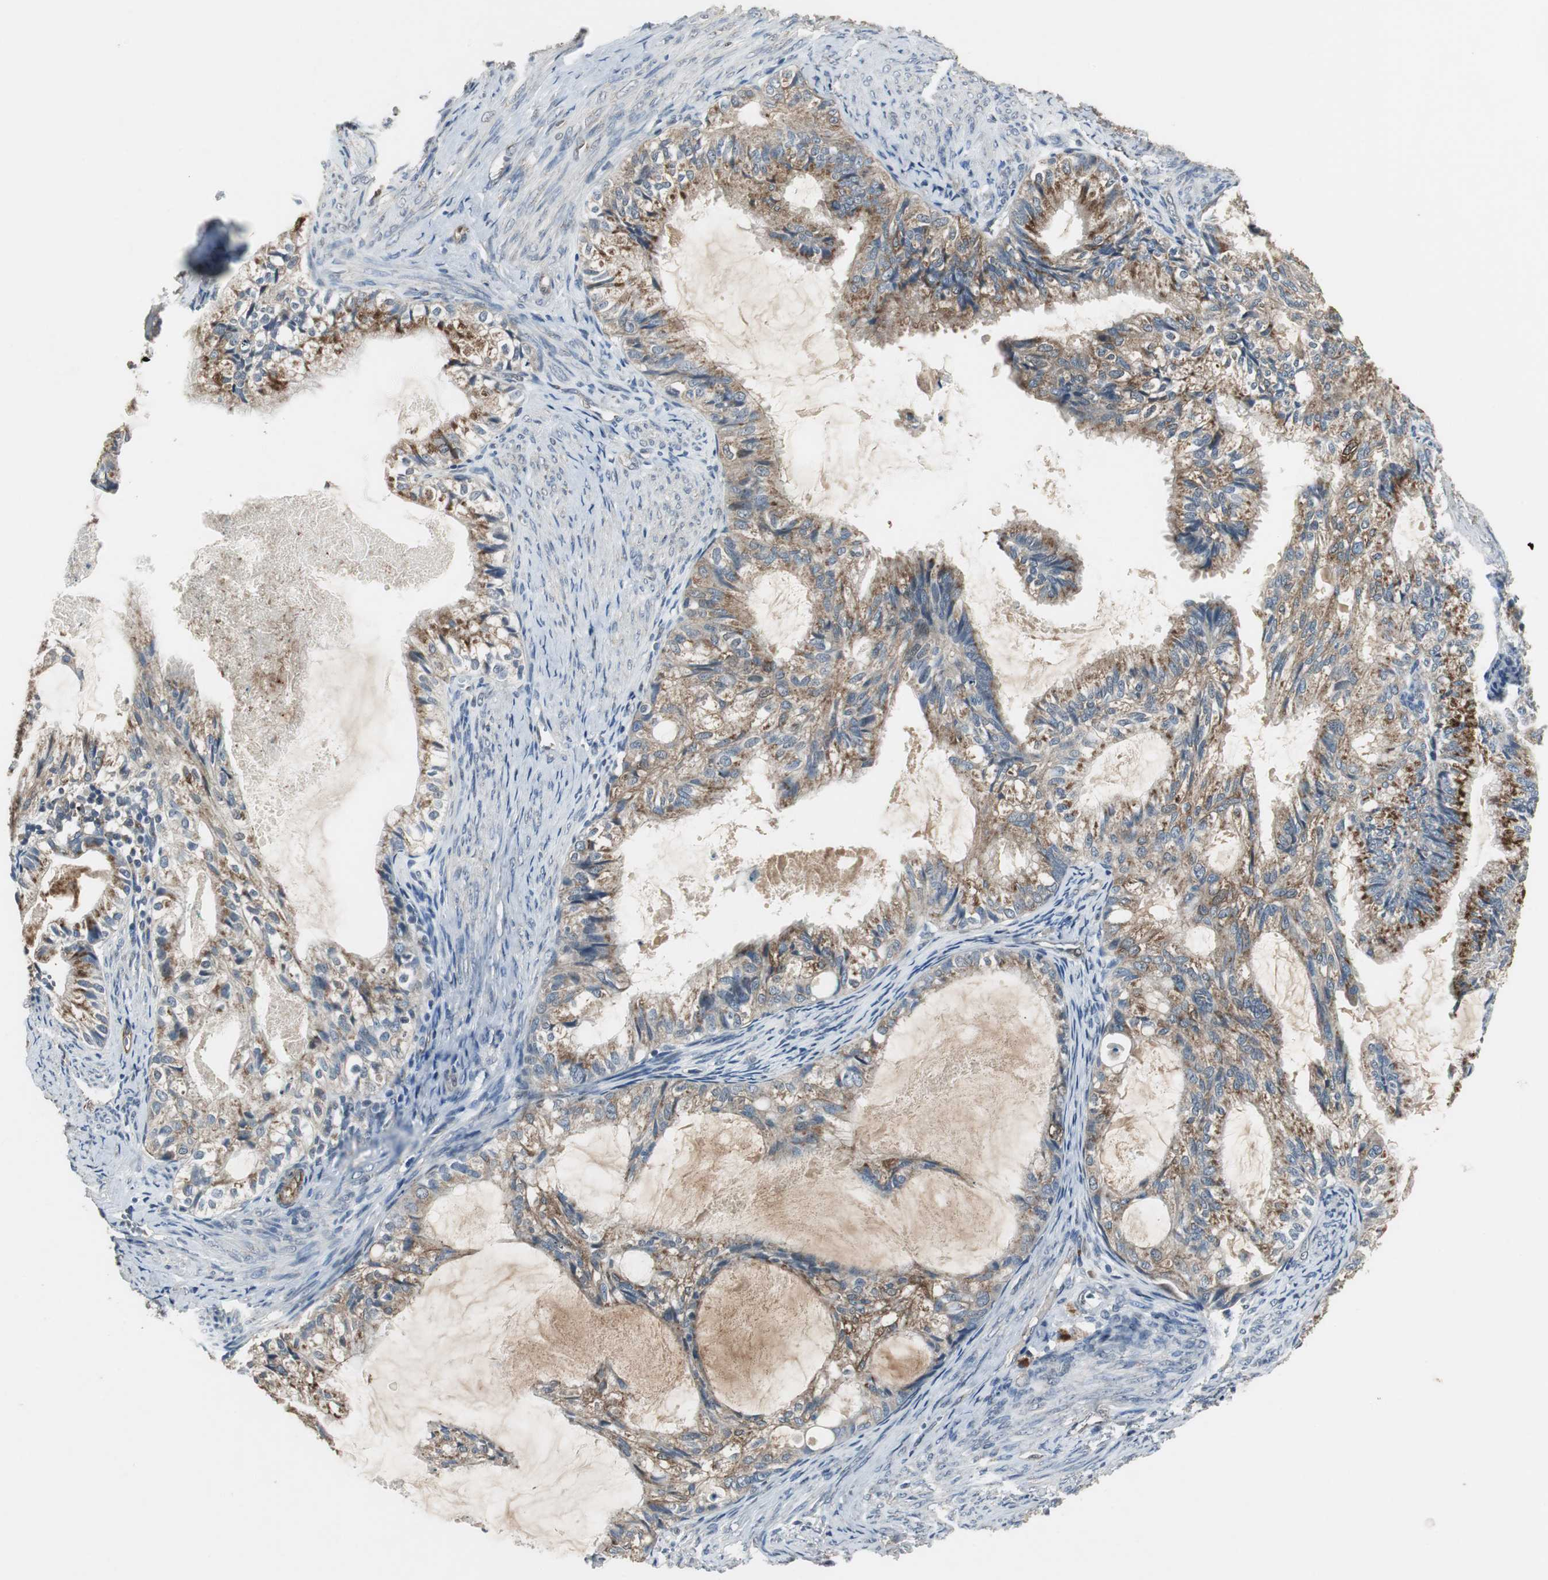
{"staining": {"intensity": "moderate", "quantity": ">75%", "location": "cytoplasmic/membranous"}, "tissue": "cervical cancer", "cell_type": "Tumor cells", "image_type": "cancer", "snomed": [{"axis": "morphology", "description": "Normal tissue, NOS"}, {"axis": "morphology", "description": "Adenocarcinoma, NOS"}, {"axis": "topography", "description": "Cervix"}, {"axis": "topography", "description": "Endometrium"}], "caption": "The micrograph displays immunohistochemical staining of adenocarcinoma (cervical). There is moderate cytoplasmic/membranous staining is appreciated in about >75% of tumor cells.", "gene": "JTB", "patient": {"sex": "female", "age": 86}}